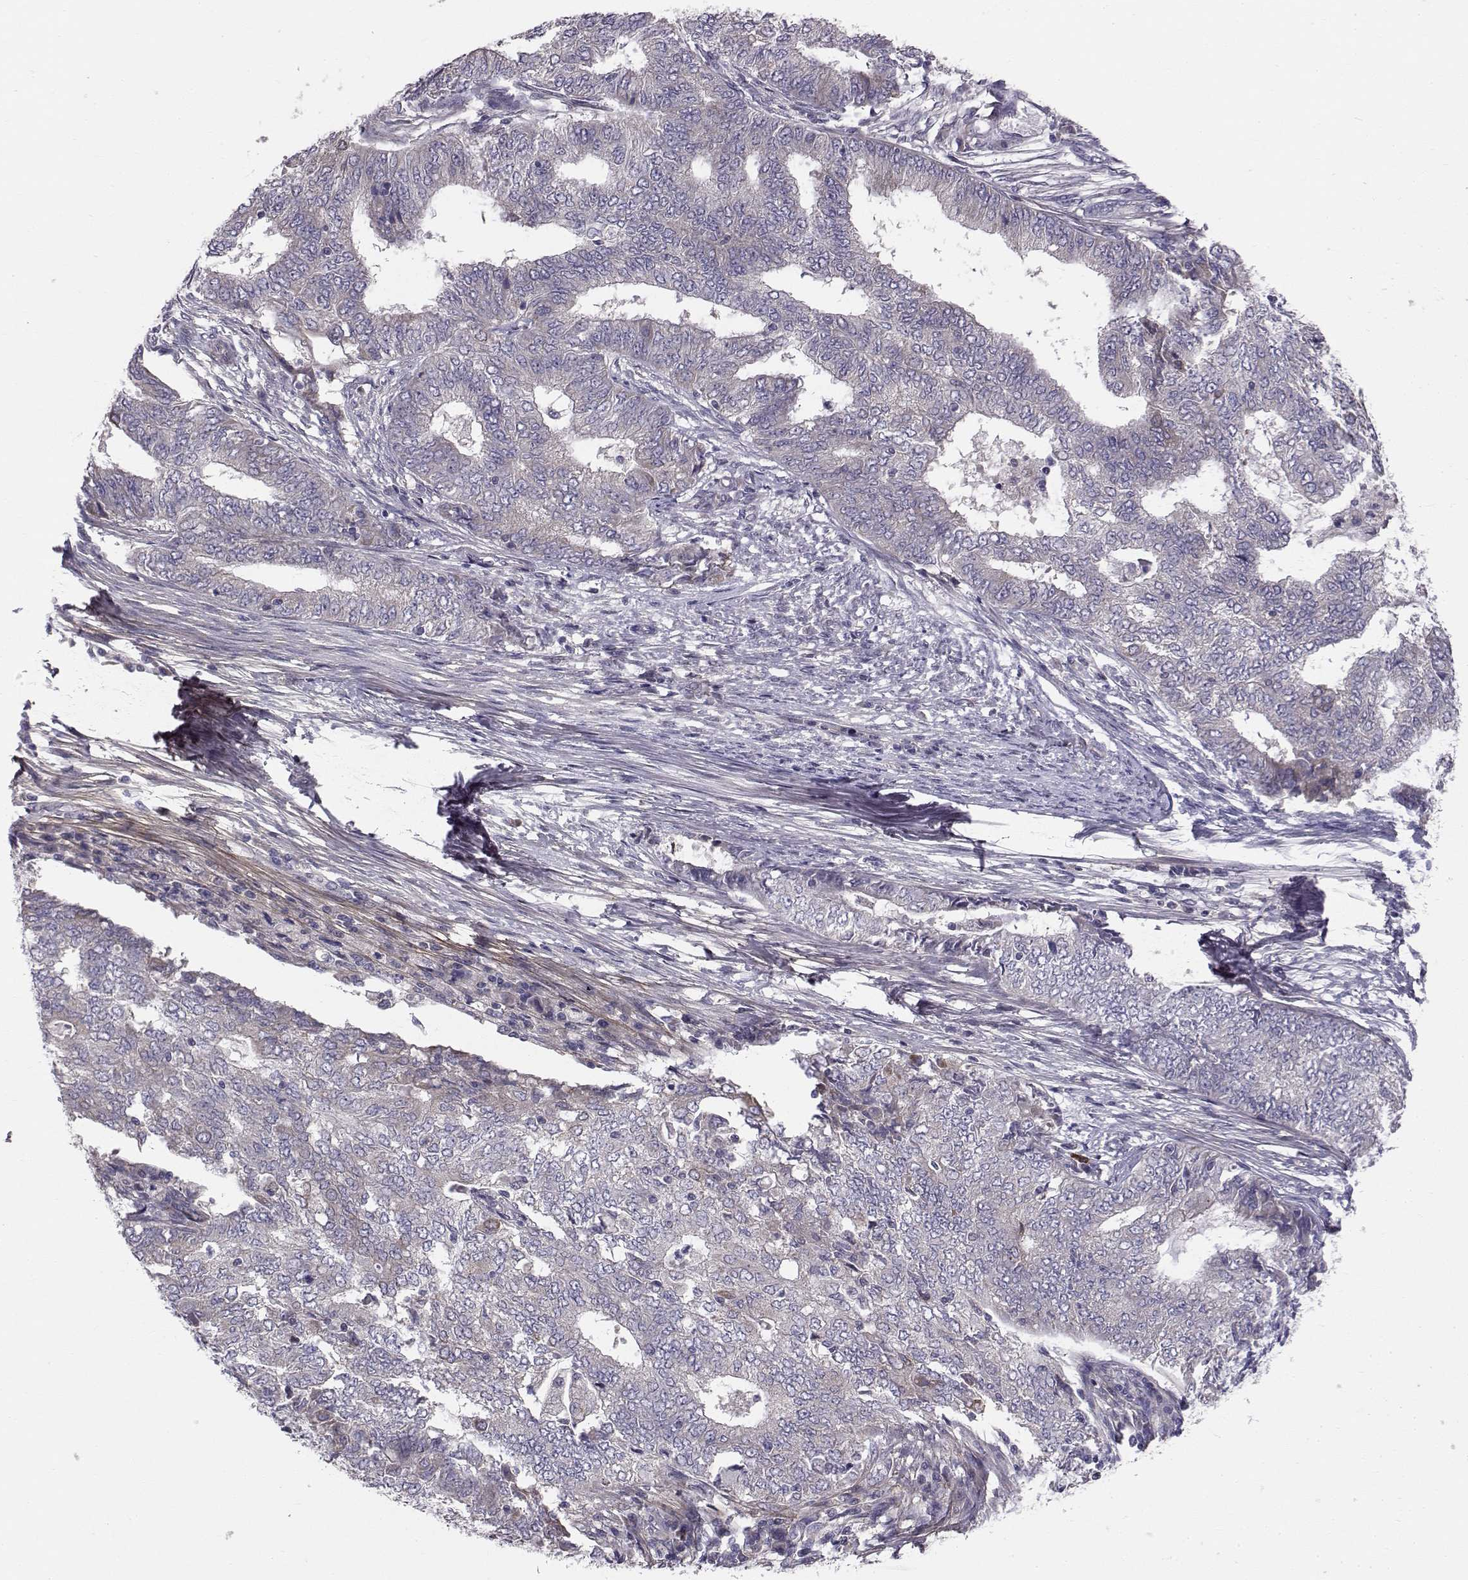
{"staining": {"intensity": "negative", "quantity": "none", "location": "none"}, "tissue": "endometrial cancer", "cell_type": "Tumor cells", "image_type": "cancer", "snomed": [{"axis": "morphology", "description": "Adenocarcinoma, NOS"}, {"axis": "topography", "description": "Endometrium"}], "caption": "This micrograph is of adenocarcinoma (endometrial) stained with IHC to label a protein in brown with the nuclei are counter-stained blue. There is no staining in tumor cells.", "gene": "PEX5L", "patient": {"sex": "female", "age": 62}}